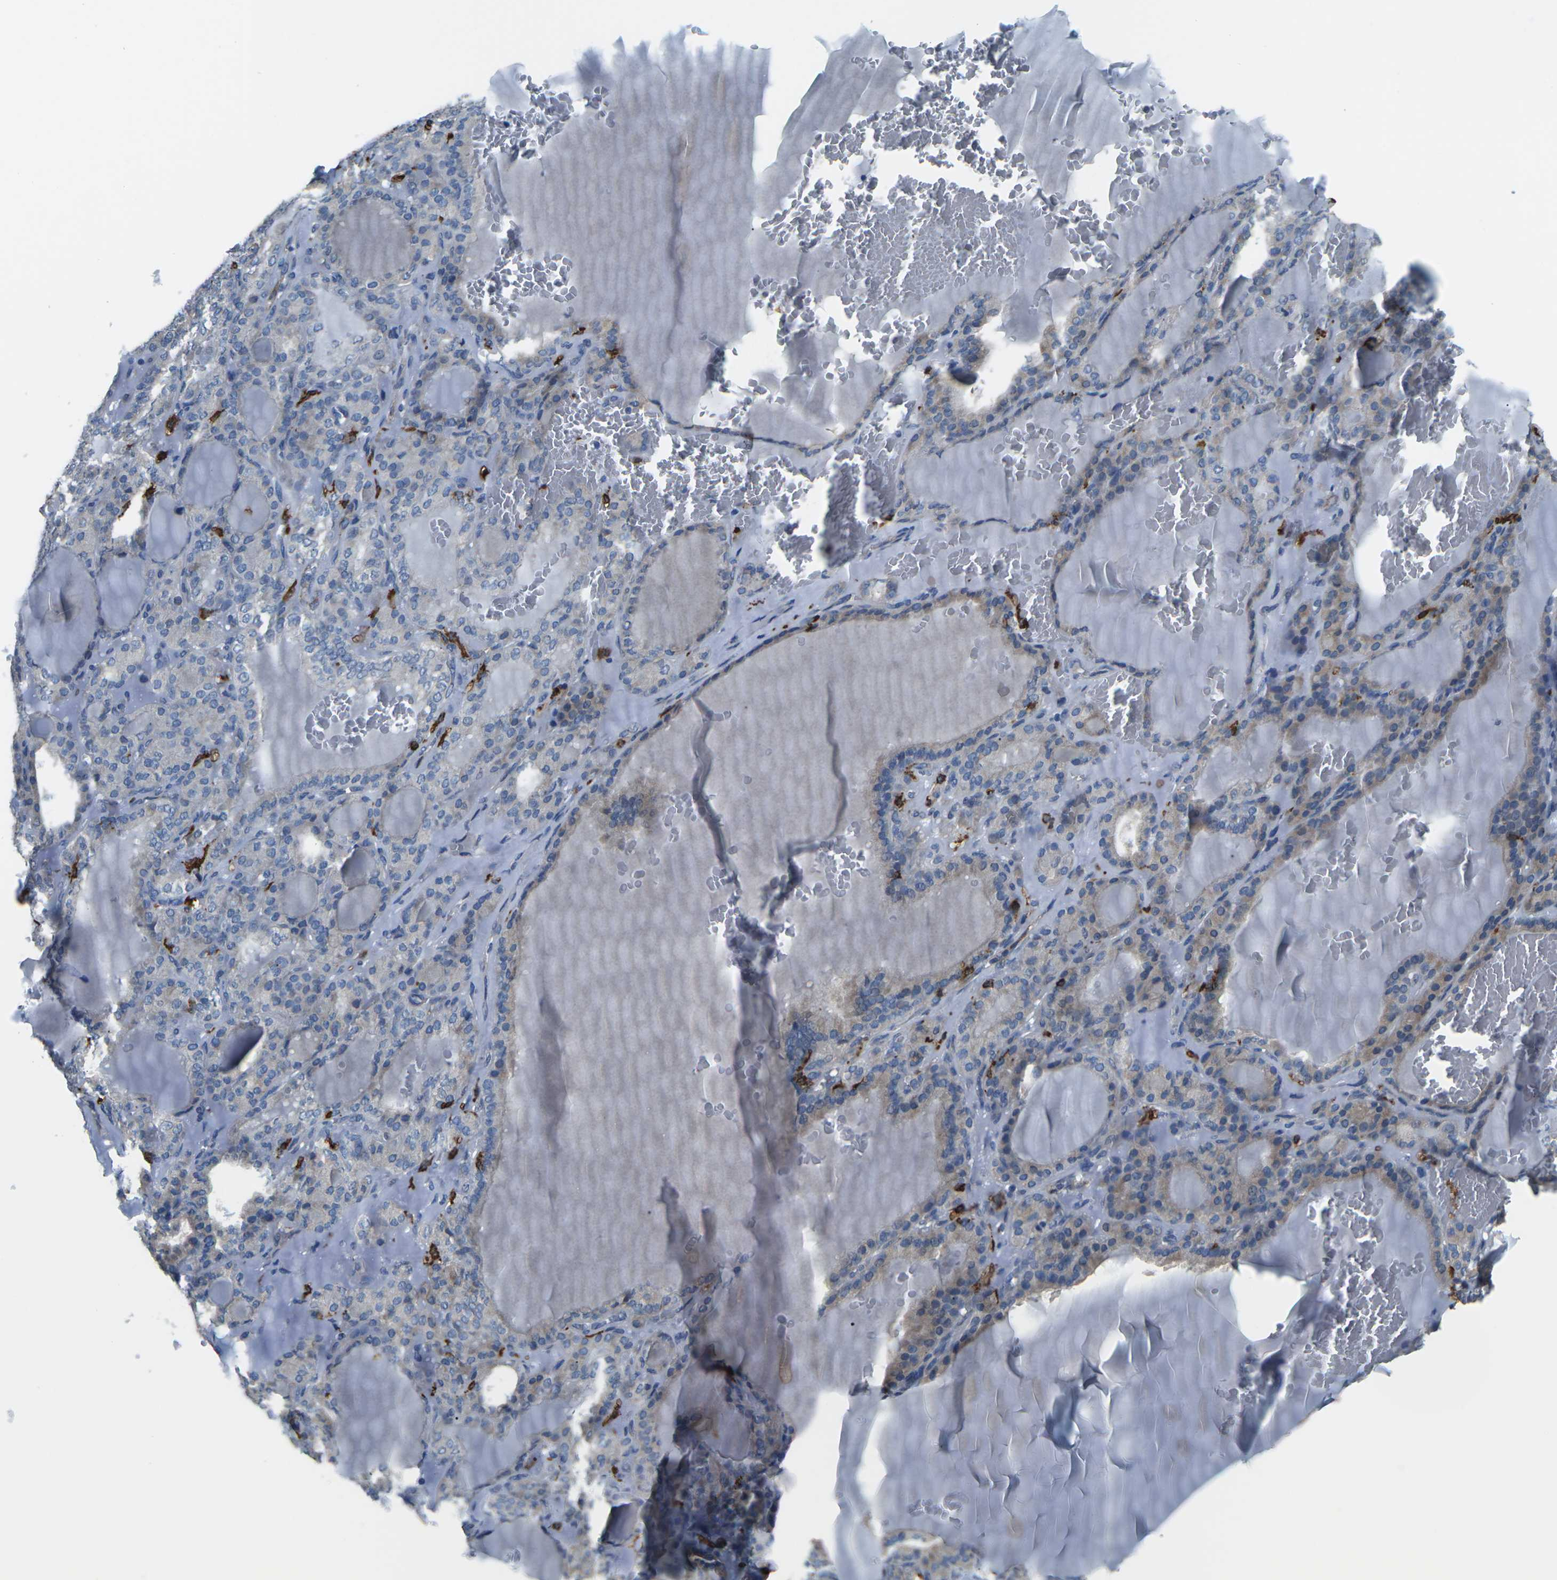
{"staining": {"intensity": "weak", "quantity": "25%-75%", "location": "cytoplasmic/membranous"}, "tissue": "thyroid gland", "cell_type": "Glandular cells", "image_type": "normal", "snomed": [{"axis": "morphology", "description": "Normal tissue, NOS"}, {"axis": "topography", "description": "Thyroid gland"}], "caption": "Glandular cells demonstrate weak cytoplasmic/membranous expression in approximately 25%-75% of cells in benign thyroid gland. Using DAB (3,3'-diaminobenzidine) (brown) and hematoxylin (blue) stains, captured at high magnification using brightfield microscopy.", "gene": "PTPN1", "patient": {"sex": "female", "age": 28}}